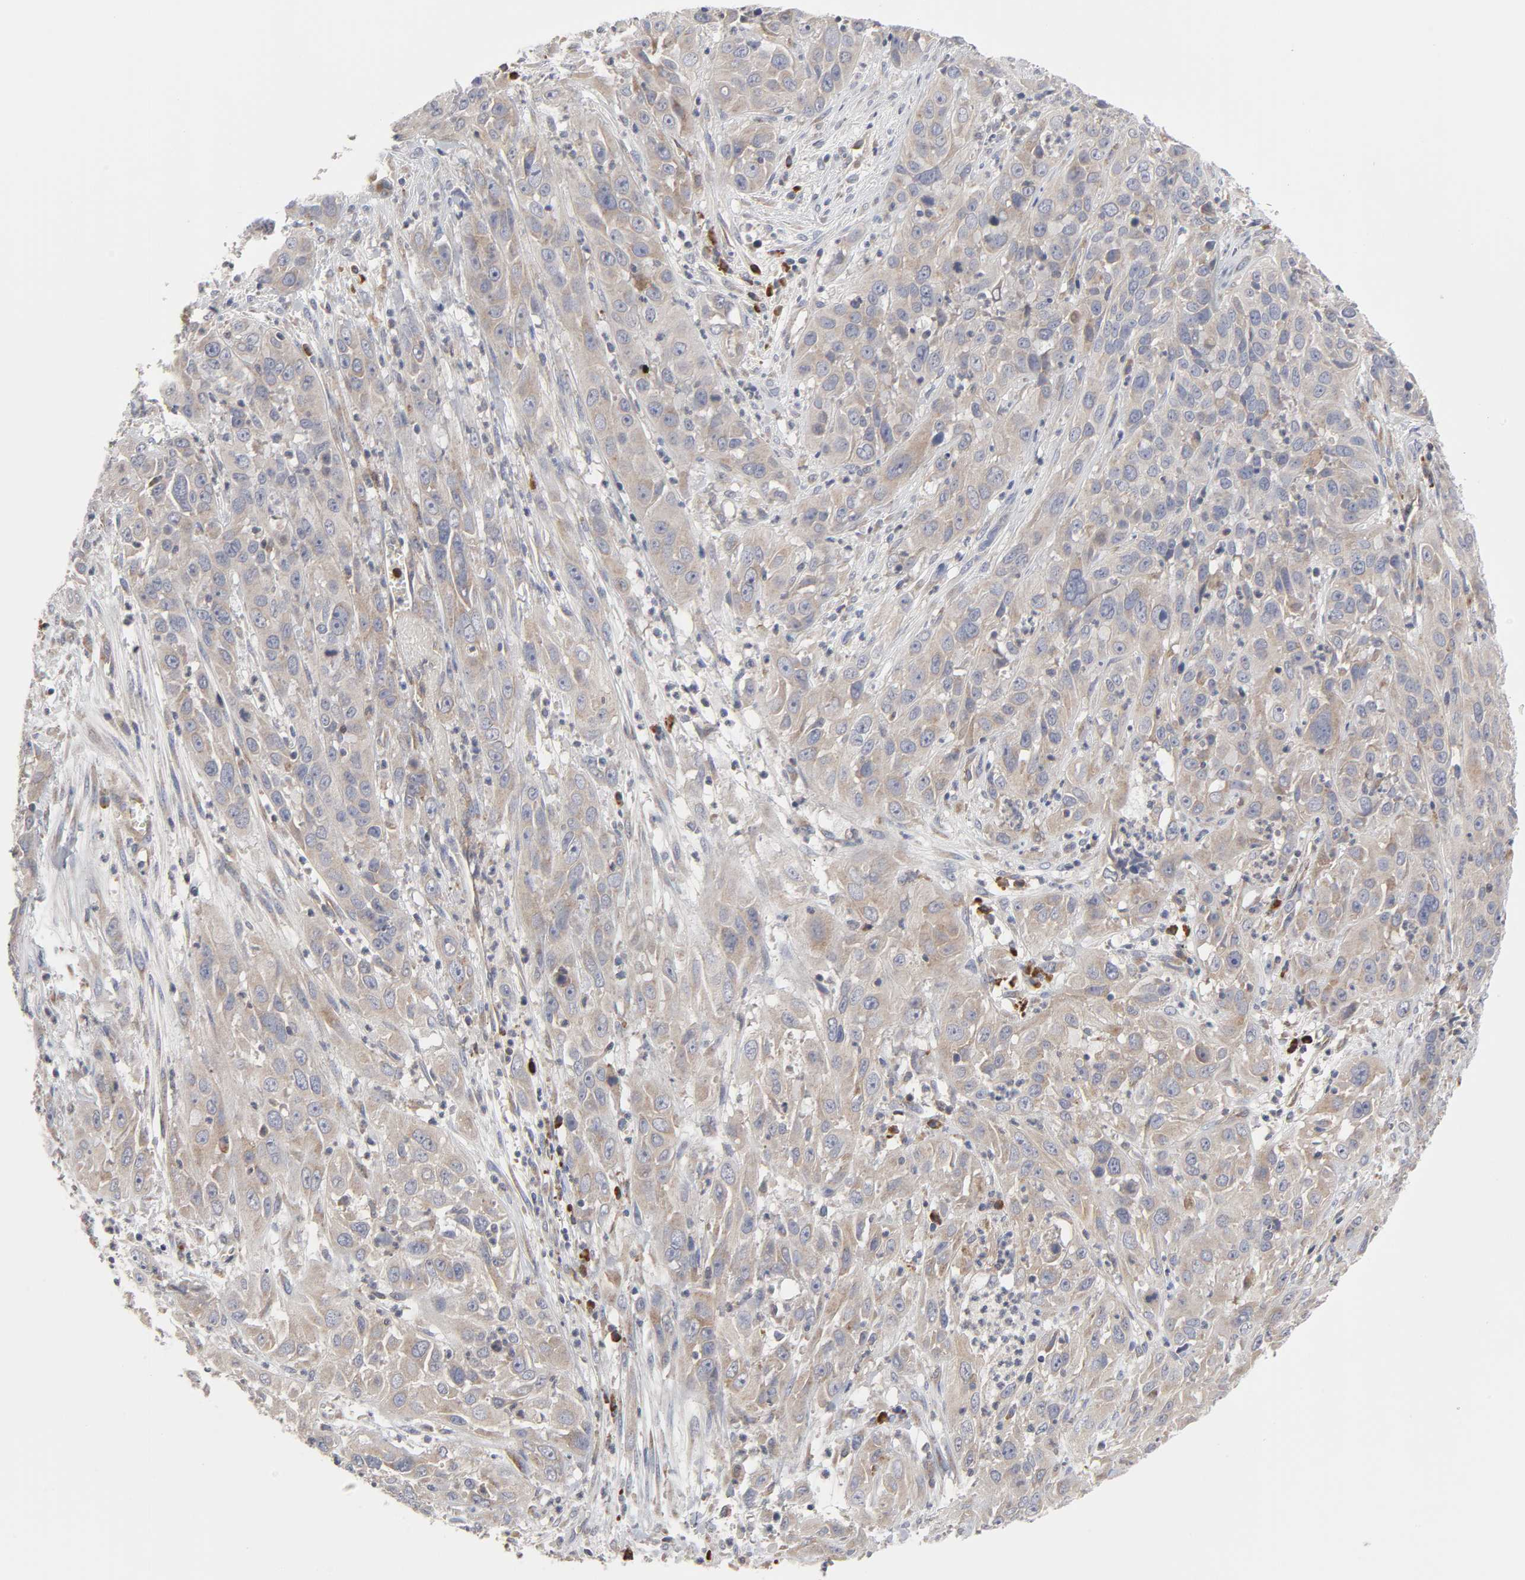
{"staining": {"intensity": "weak", "quantity": ">75%", "location": "cytoplasmic/membranous"}, "tissue": "cervical cancer", "cell_type": "Tumor cells", "image_type": "cancer", "snomed": [{"axis": "morphology", "description": "Squamous cell carcinoma, NOS"}, {"axis": "topography", "description": "Cervix"}], "caption": "IHC (DAB (3,3'-diaminobenzidine)) staining of squamous cell carcinoma (cervical) reveals weak cytoplasmic/membranous protein positivity in approximately >75% of tumor cells.", "gene": "IL4R", "patient": {"sex": "female", "age": 32}}